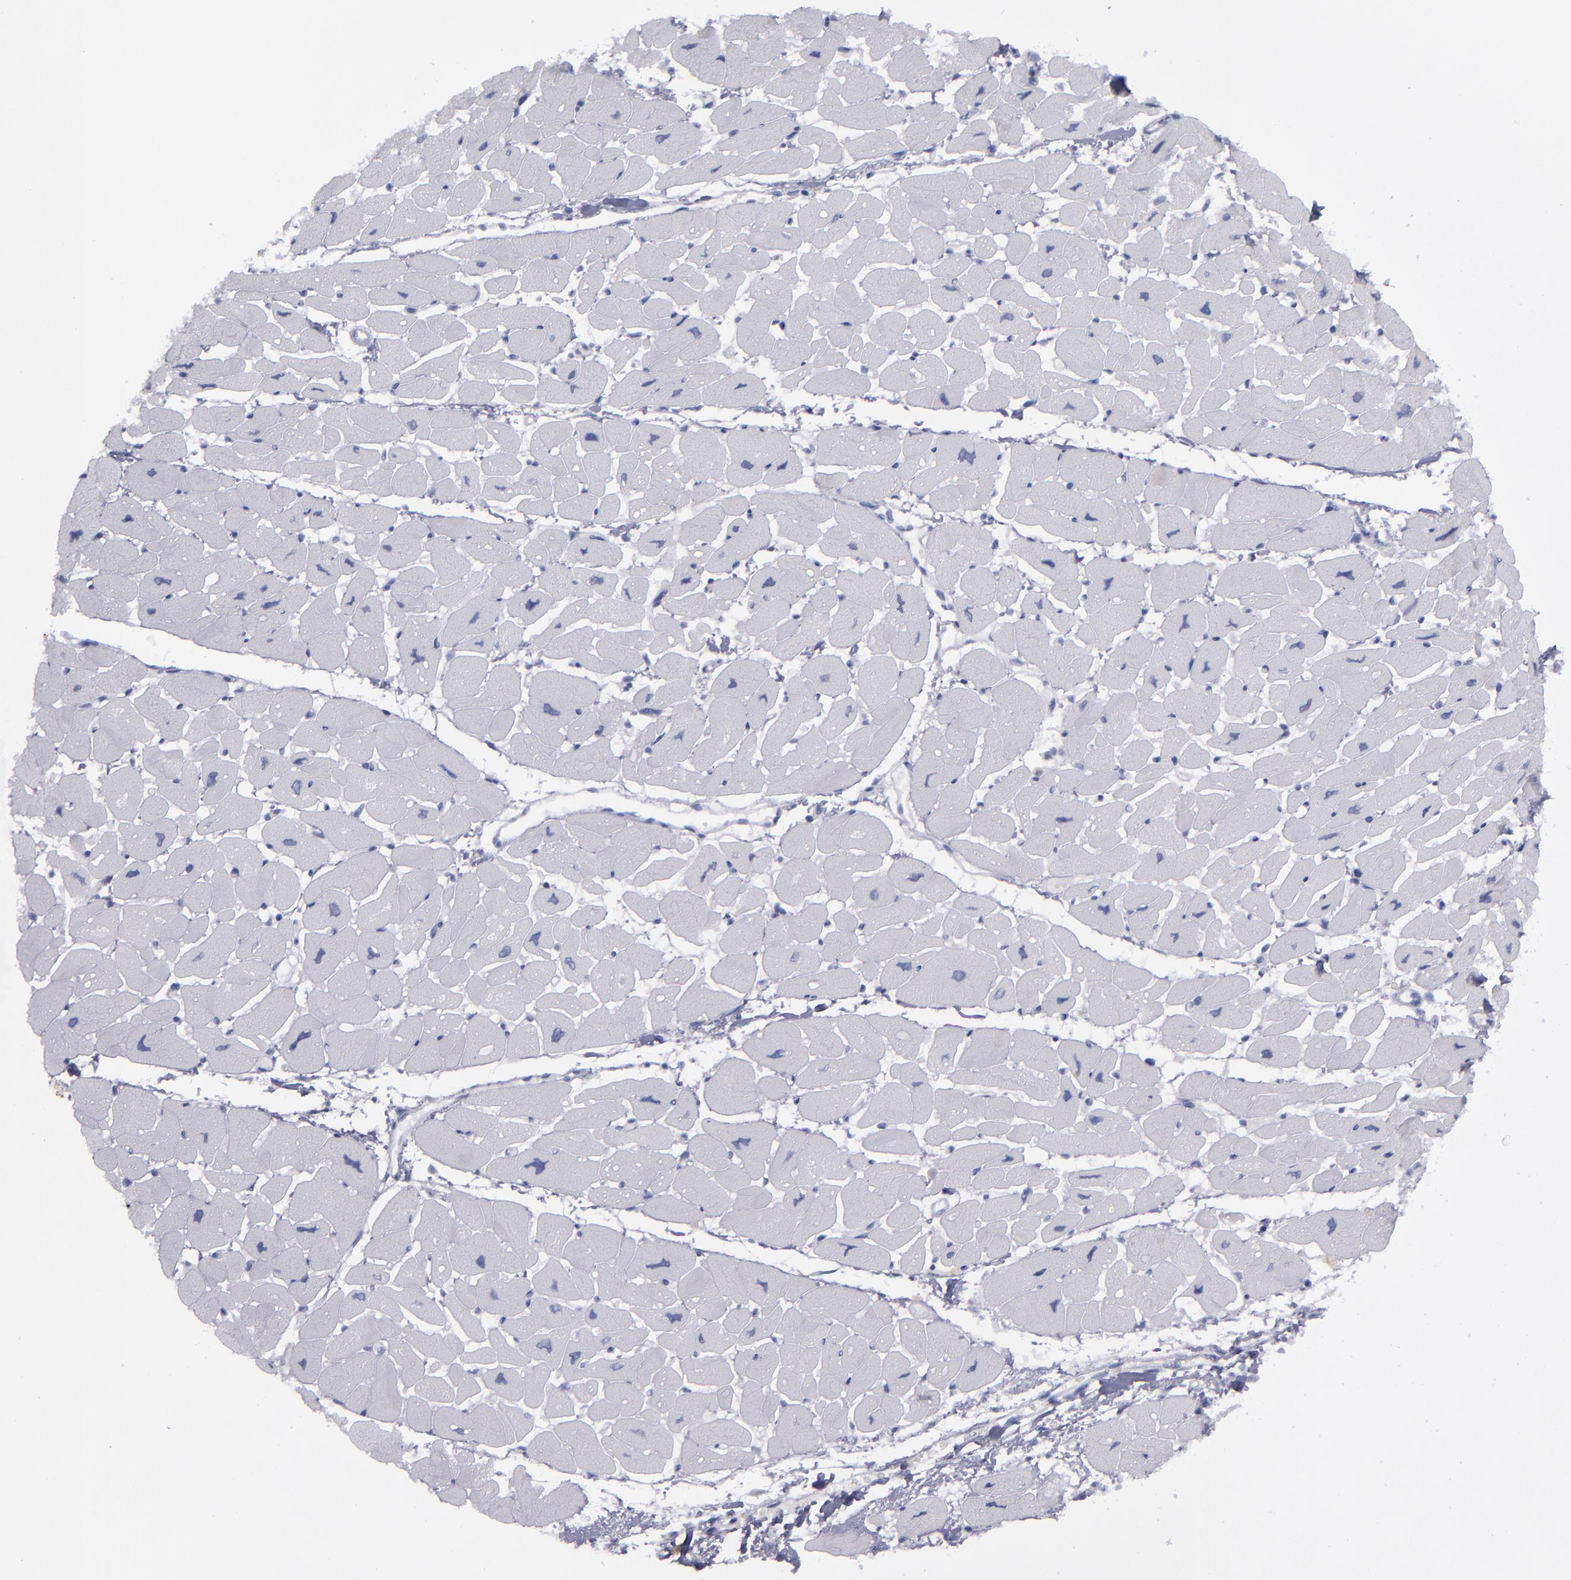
{"staining": {"intensity": "negative", "quantity": "none", "location": "none"}, "tissue": "heart muscle", "cell_type": "Cardiomyocytes", "image_type": "normal", "snomed": [{"axis": "morphology", "description": "Normal tissue, NOS"}, {"axis": "topography", "description": "Heart"}], "caption": "Immunohistochemical staining of unremarkable human heart muscle demonstrates no significant positivity in cardiomyocytes.", "gene": "IRF8", "patient": {"sex": "female", "age": 54}}